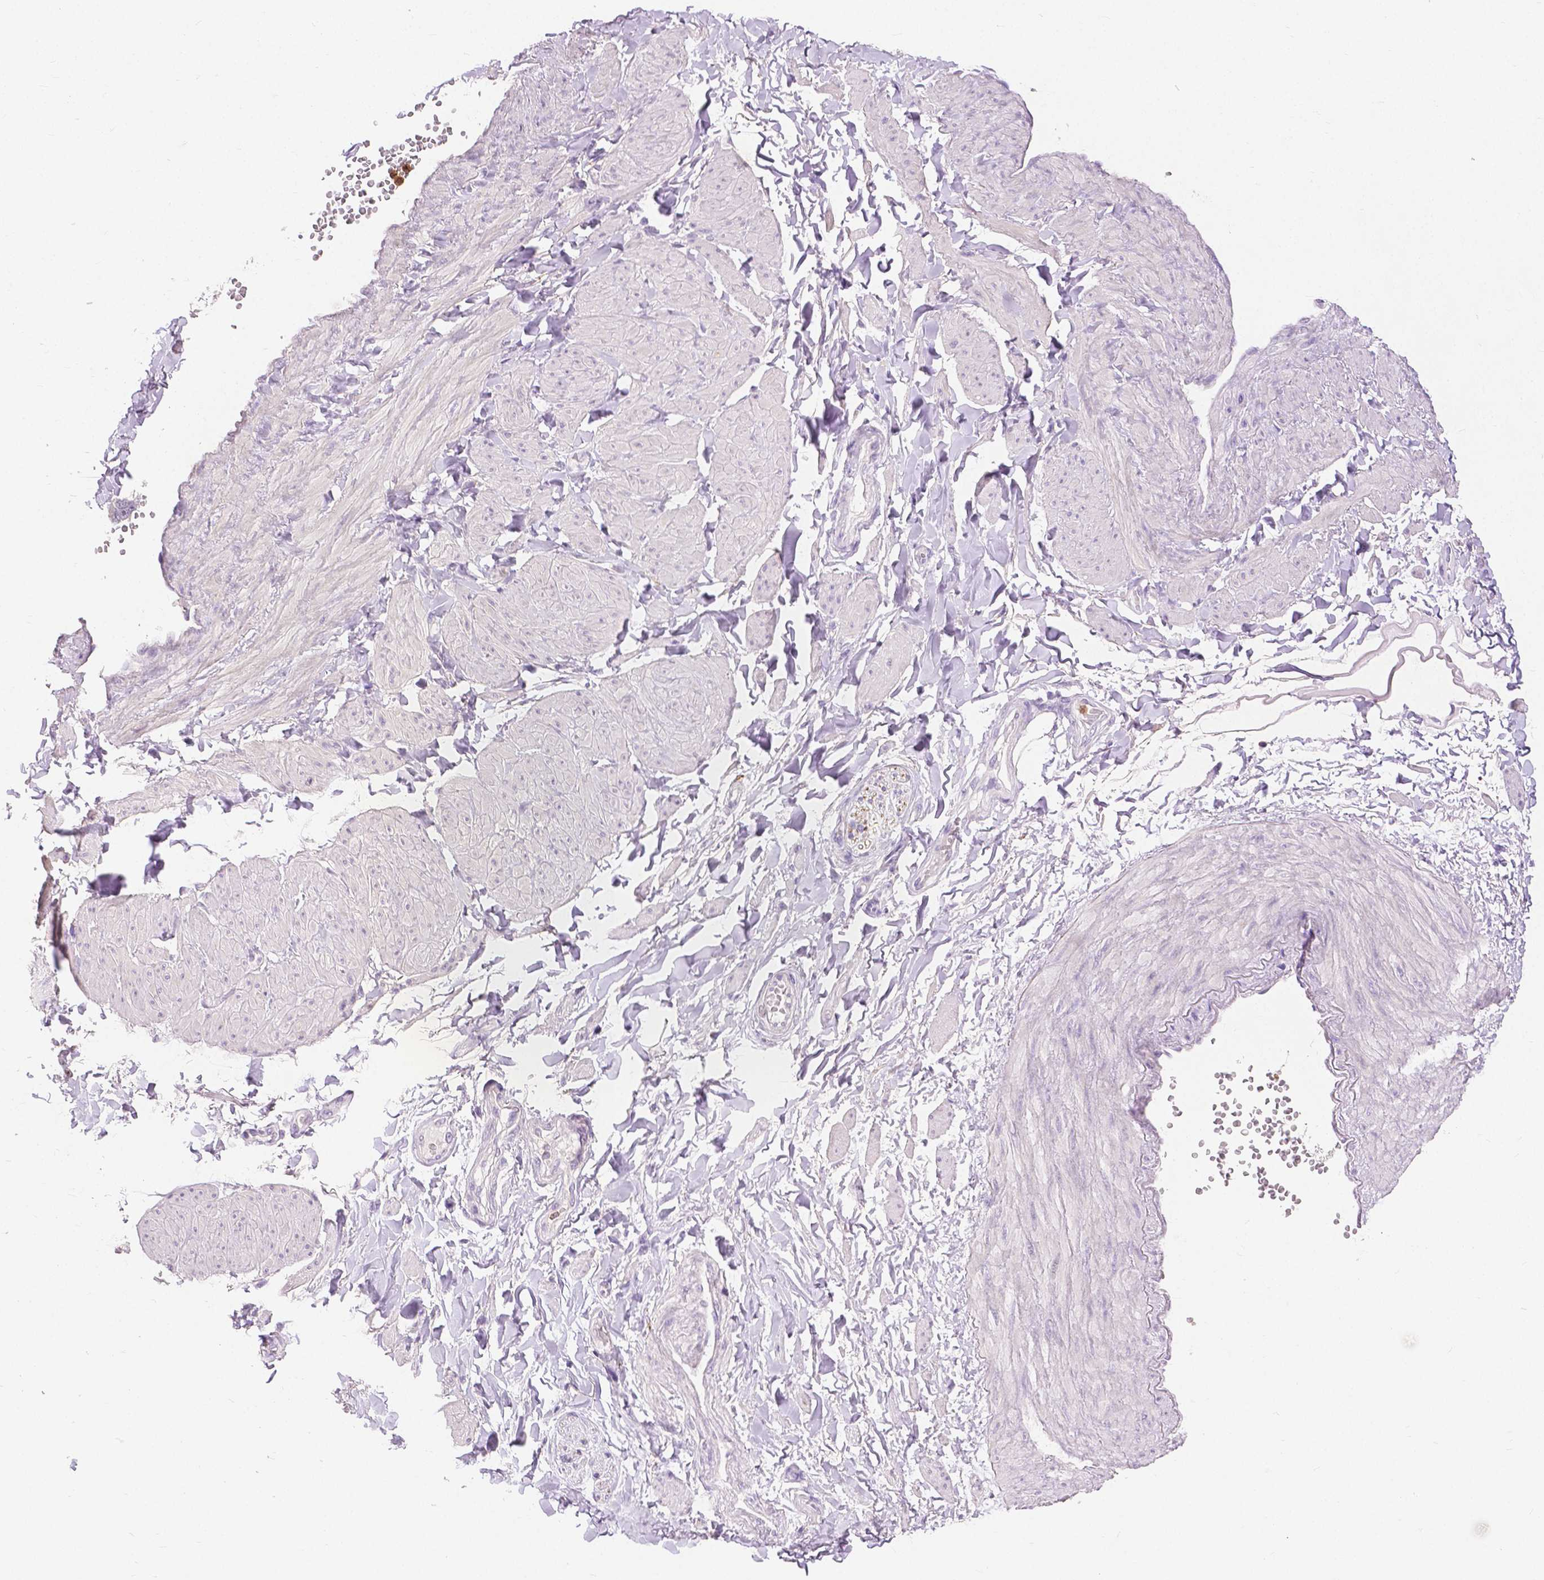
{"staining": {"intensity": "negative", "quantity": "none", "location": "none"}, "tissue": "adipose tissue", "cell_type": "Adipocytes", "image_type": "normal", "snomed": [{"axis": "morphology", "description": "Normal tissue, NOS"}, {"axis": "topography", "description": "Epididymis"}, {"axis": "topography", "description": "Peripheral nerve tissue"}], "caption": "Immunohistochemistry (IHC) of unremarkable adipose tissue exhibits no positivity in adipocytes. The staining was performed using DAB (3,3'-diaminobenzidine) to visualize the protein expression in brown, while the nuclei were stained in blue with hematoxylin (Magnification: 20x).", "gene": "CXCR2", "patient": {"sex": "male", "age": 32}}